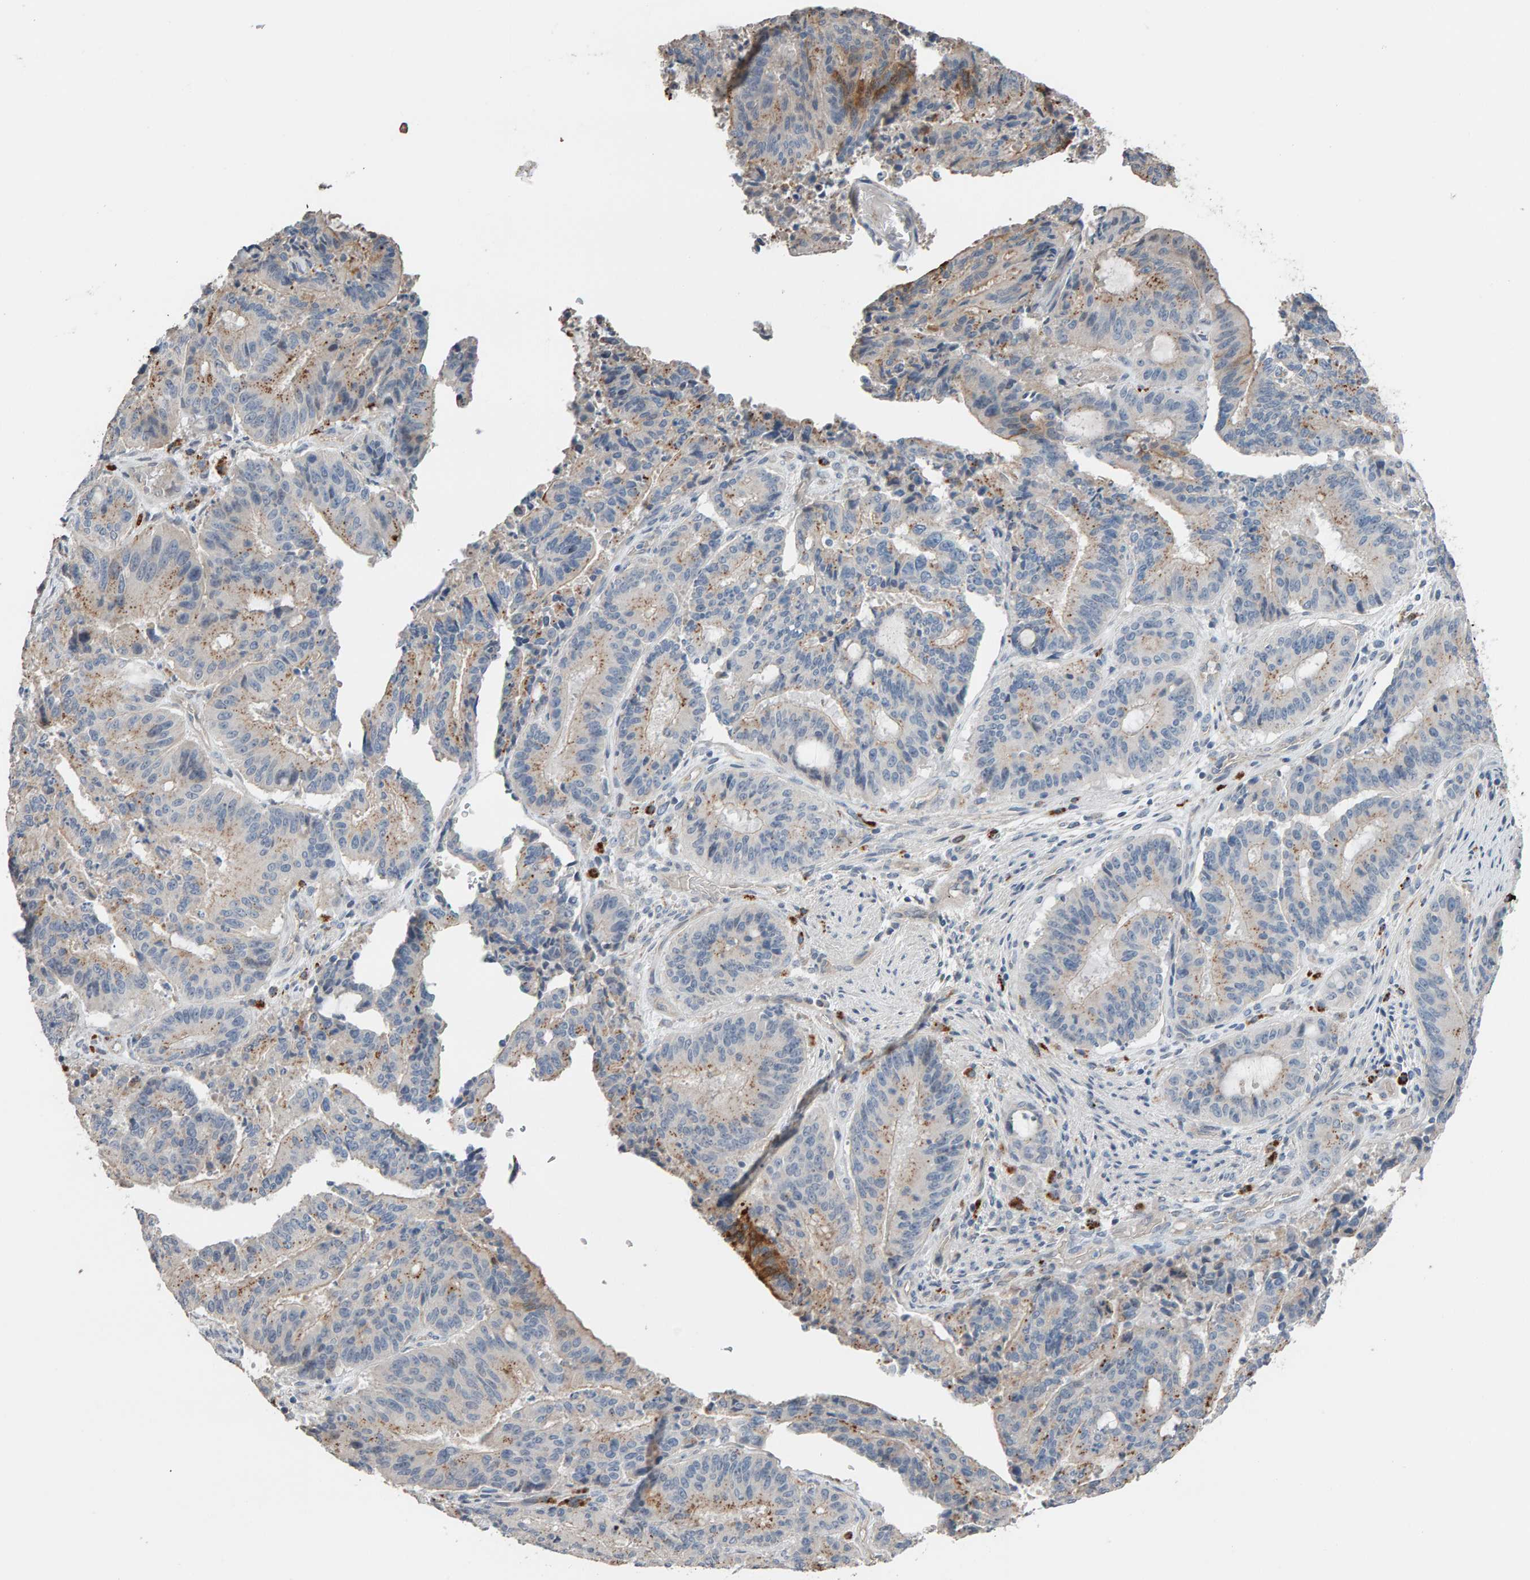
{"staining": {"intensity": "moderate", "quantity": "<25%", "location": "cytoplasmic/membranous"}, "tissue": "liver cancer", "cell_type": "Tumor cells", "image_type": "cancer", "snomed": [{"axis": "morphology", "description": "Normal tissue, NOS"}, {"axis": "morphology", "description": "Cholangiocarcinoma"}, {"axis": "topography", "description": "Liver"}, {"axis": "topography", "description": "Peripheral nerve tissue"}], "caption": "This image demonstrates liver cancer (cholangiocarcinoma) stained with IHC to label a protein in brown. The cytoplasmic/membranous of tumor cells show moderate positivity for the protein. Nuclei are counter-stained blue.", "gene": "IPPK", "patient": {"sex": "female", "age": 73}}